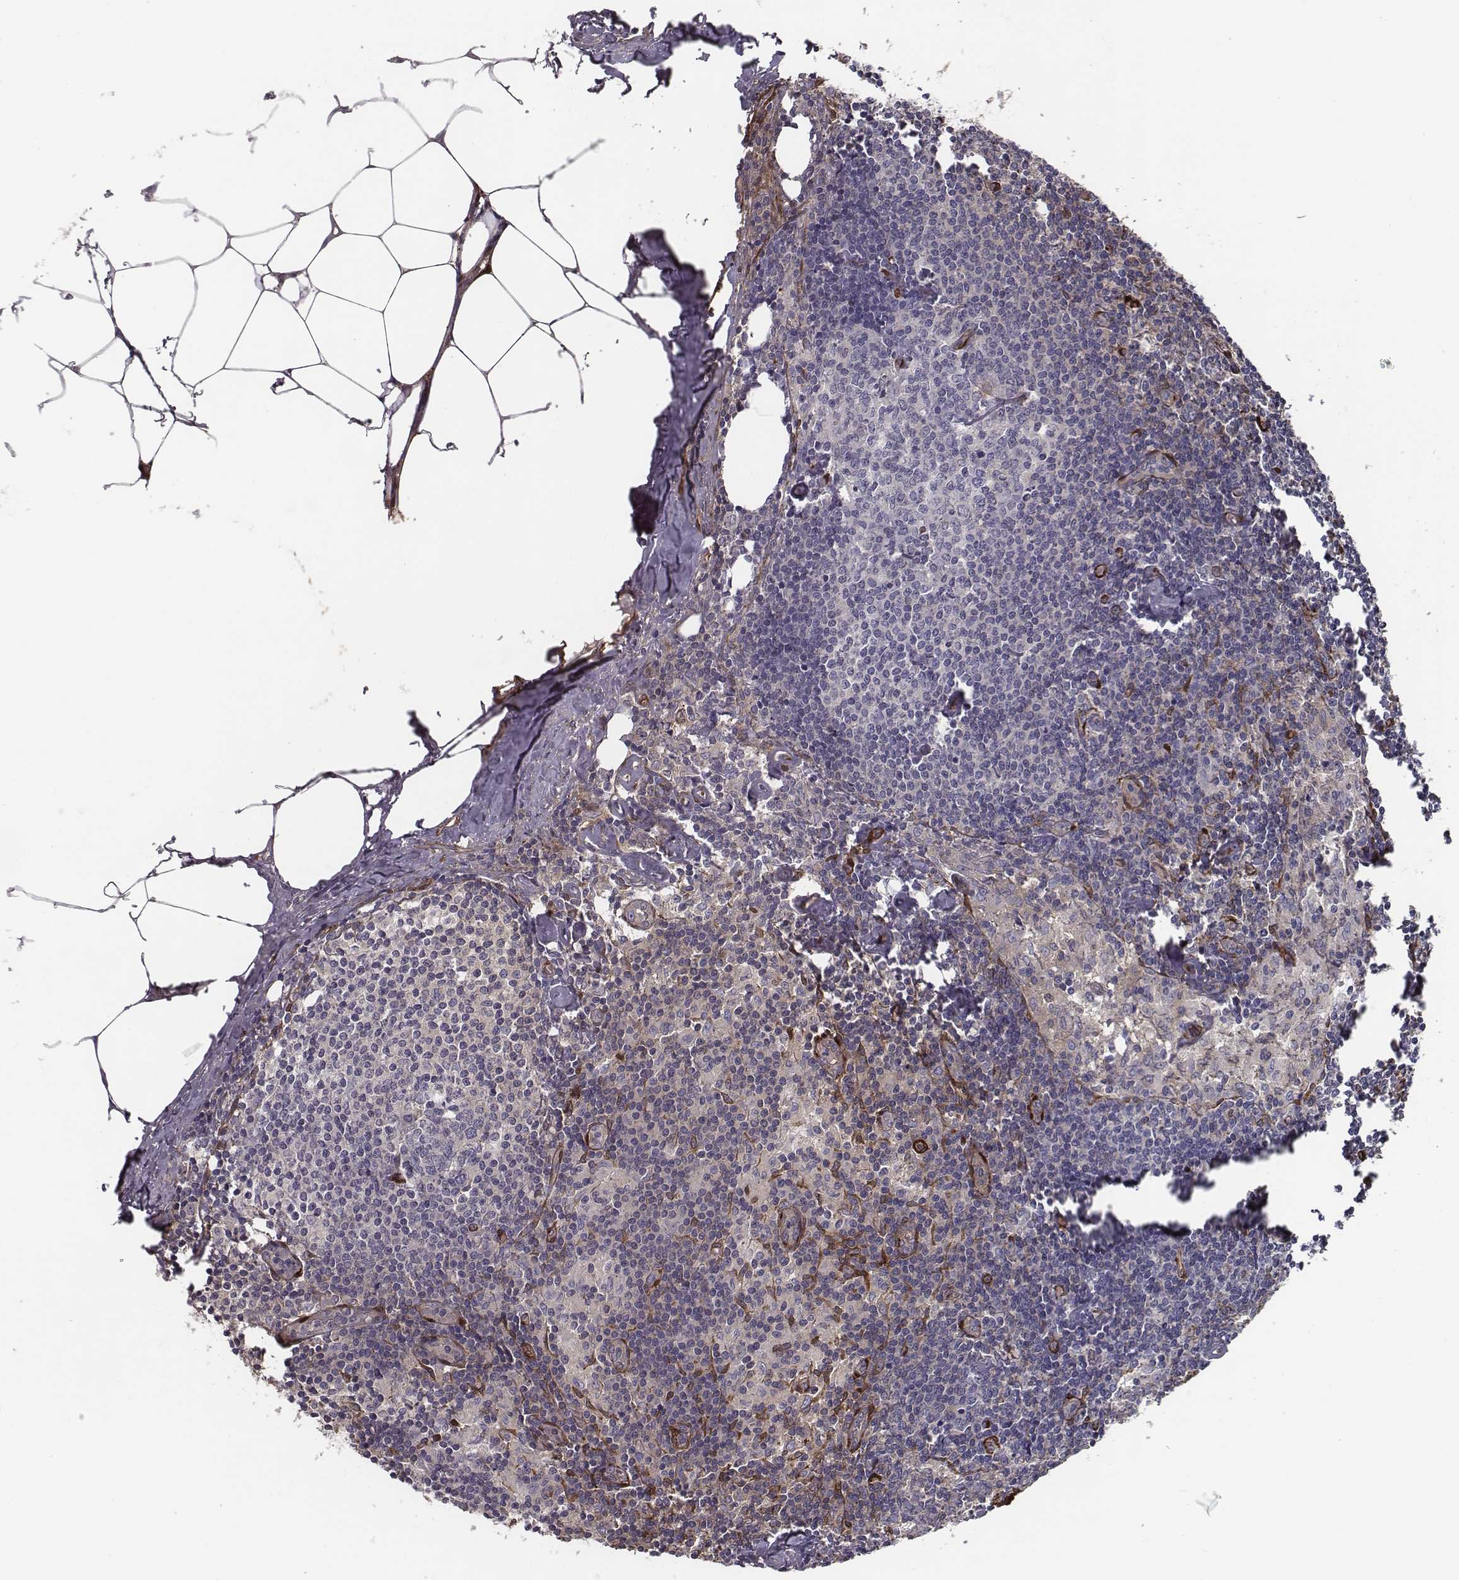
{"staining": {"intensity": "negative", "quantity": "none", "location": "none"}, "tissue": "lymph node", "cell_type": "Germinal center cells", "image_type": "normal", "snomed": [{"axis": "morphology", "description": "Normal tissue, NOS"}, {"axis": "topography", "description": "Lymph node"}], "caption": "The histopathology image reveals no significant expression in germinal center cells of lymph node.", "gene": "ISYNA1", "patient": {"sex": "female", "age": 69}}